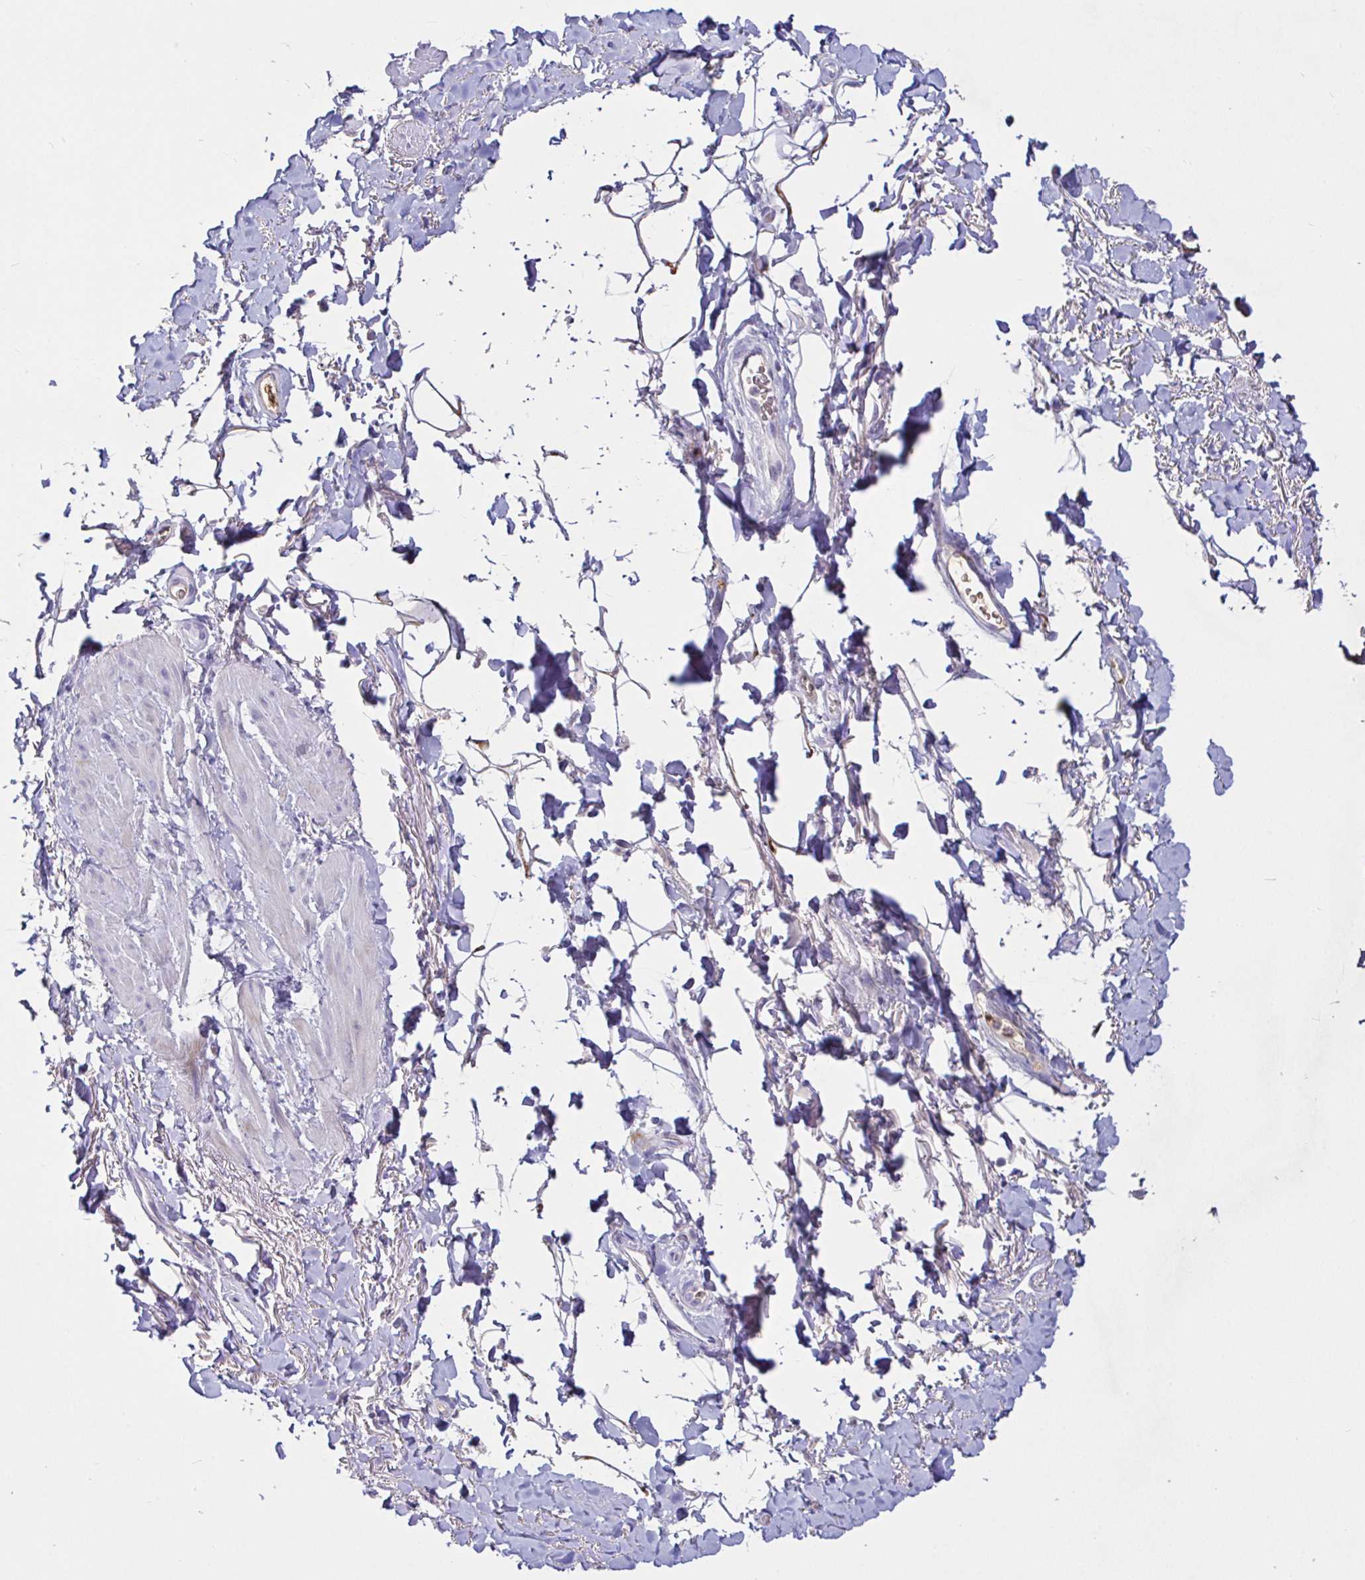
{"staining": {"intensity": "negative", "quantity": "none", "location": "none"}, "tissue": "adipose tissue", "cell_type": "Adipocytes", "image_type": "normal", "snomed": [{"axis": "morphology", "description": "Normal tissue, NOS"}, {"axis": "topography", "description": "Anal"}, {"axis": "topography", "description": "Peripheral nerve tissue"}], "caption": "Immunohistochemical staining of normal human adipose tissue shows no significant expression in adipocytes.", "gene": "SAA2", "patient": {"sex": "male", "age": 53}}